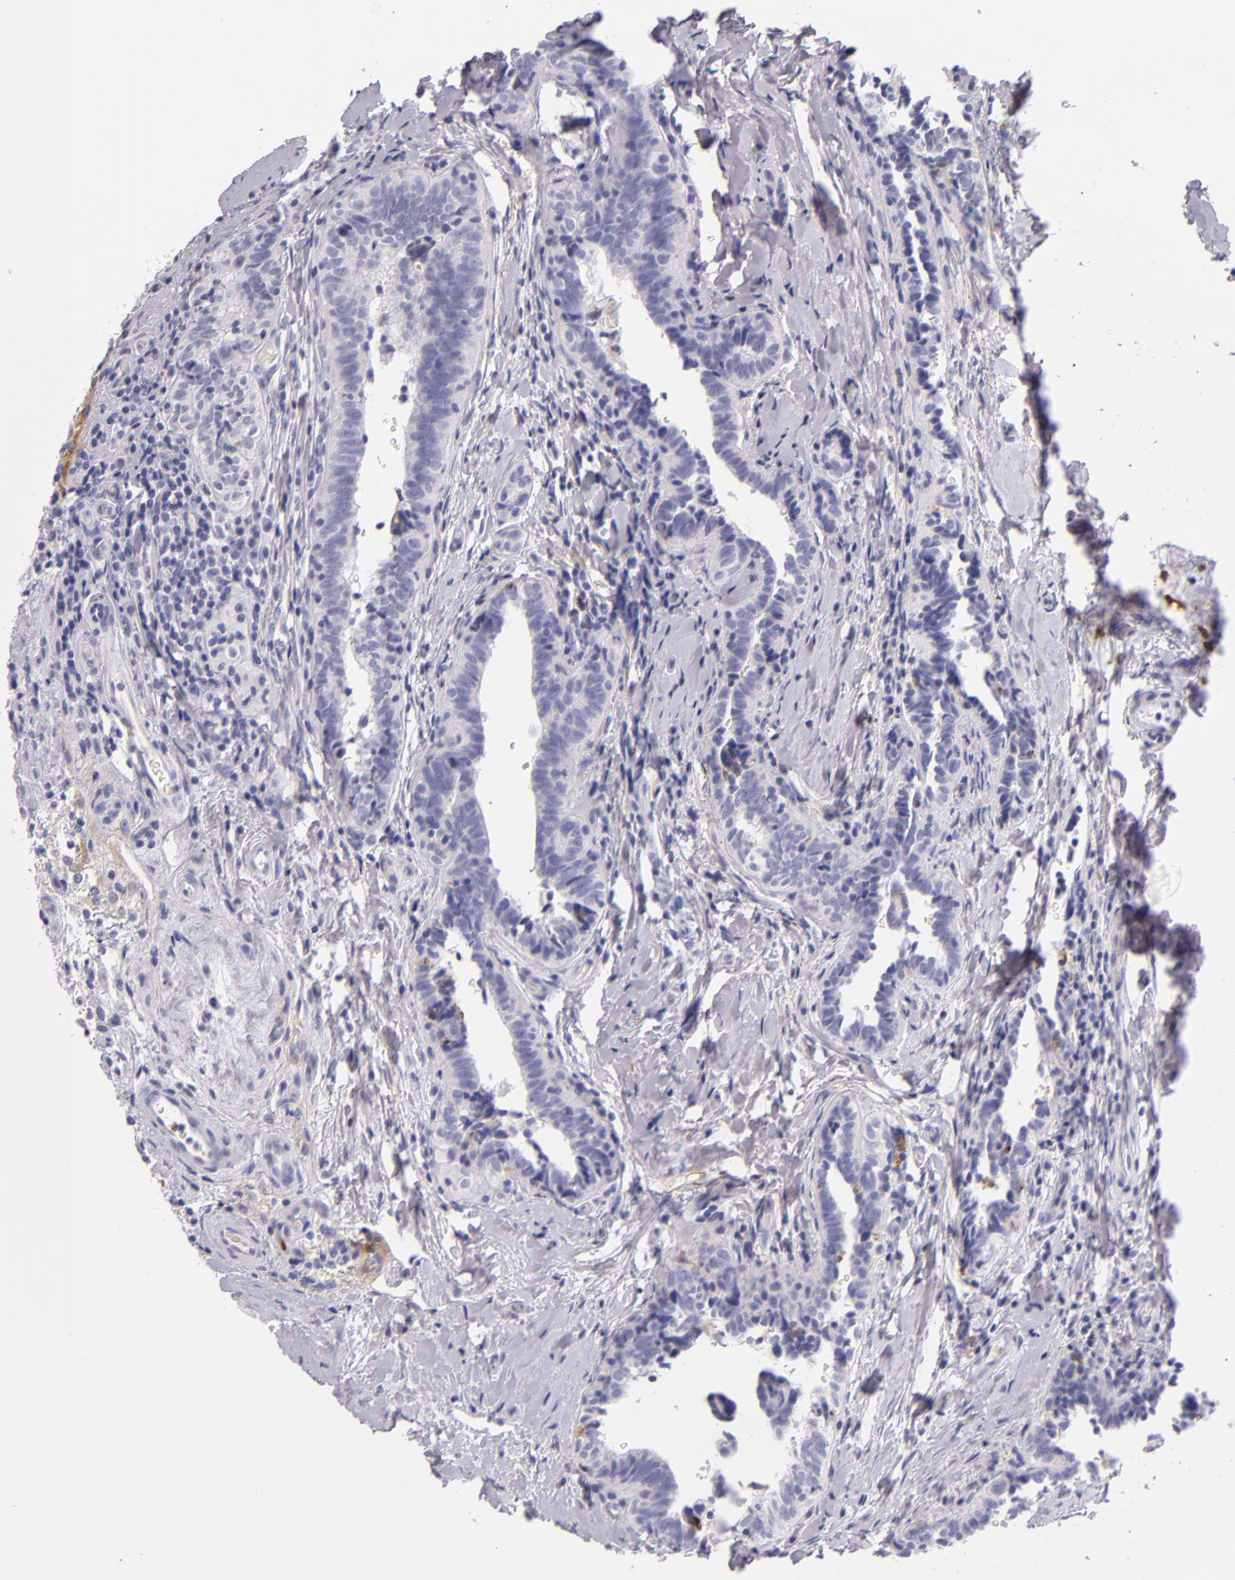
{"staining": {"intensity": "weak", "quantity": "<25%", "location": "cytoplasmic/membranous"}, "tissue": "testis cancer", "cell_type": "Tumor cells", "image_type": "cancer", "snomed": [{"axis": "morphology", "description": "Seminoma, NOS"}, {"axis": "topography", "description": "Testis"}], "caption": "Protein analysis of testis seminoma shows no significant positivity in tumor cells.", "gene": "CDH3", "patient": {"sex": "male", "age": 32}}